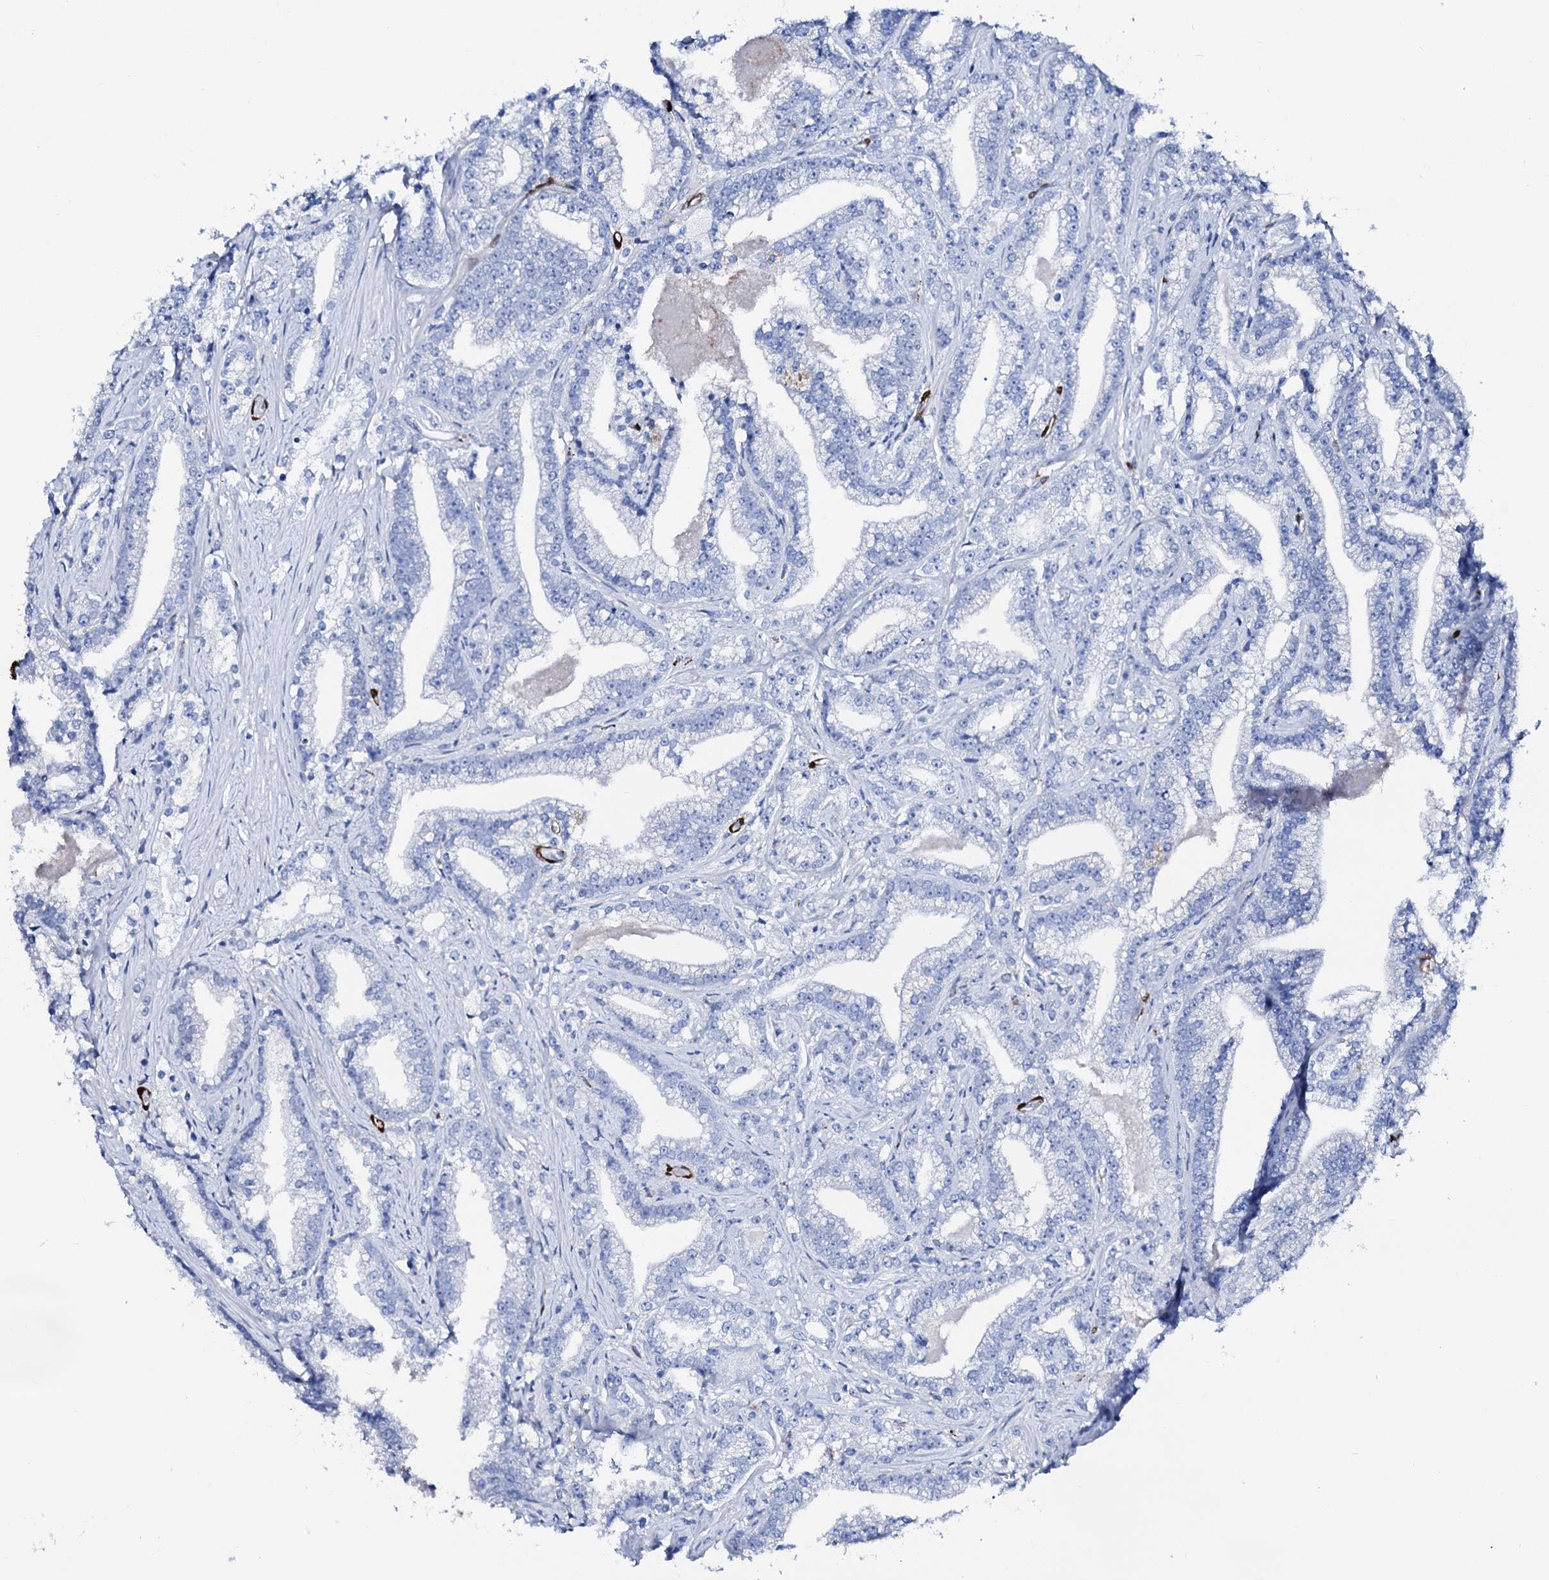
{"staining": {"intensity": "moderate", "quantity": "<25%", "location": "cytoplasmic/membranous"}, "tissue": "prostate cancer", "cell_type": "Tumor cells", "image_type": "cancer", "snomed": [{"axis": "morphology", "description": "Adenocarcinoma, High grade"}, {"axis": "topography", "description": "Prostate and seminal vesicle, NOS"}], "caption": "Immunohistochemistry (IHC) photomicrograph of neoplastic tissue: human prostate cancer stained using immunohistochemistry (IHC) demonstrates low levels of moderate protein expression localized specifically in the cytoplasmic/membranous of tumor cells, appearing as a cytoplasmic/membranous brown color.", "gene": "NRIP2", "patient": {"sex": "male", "age": 67}}